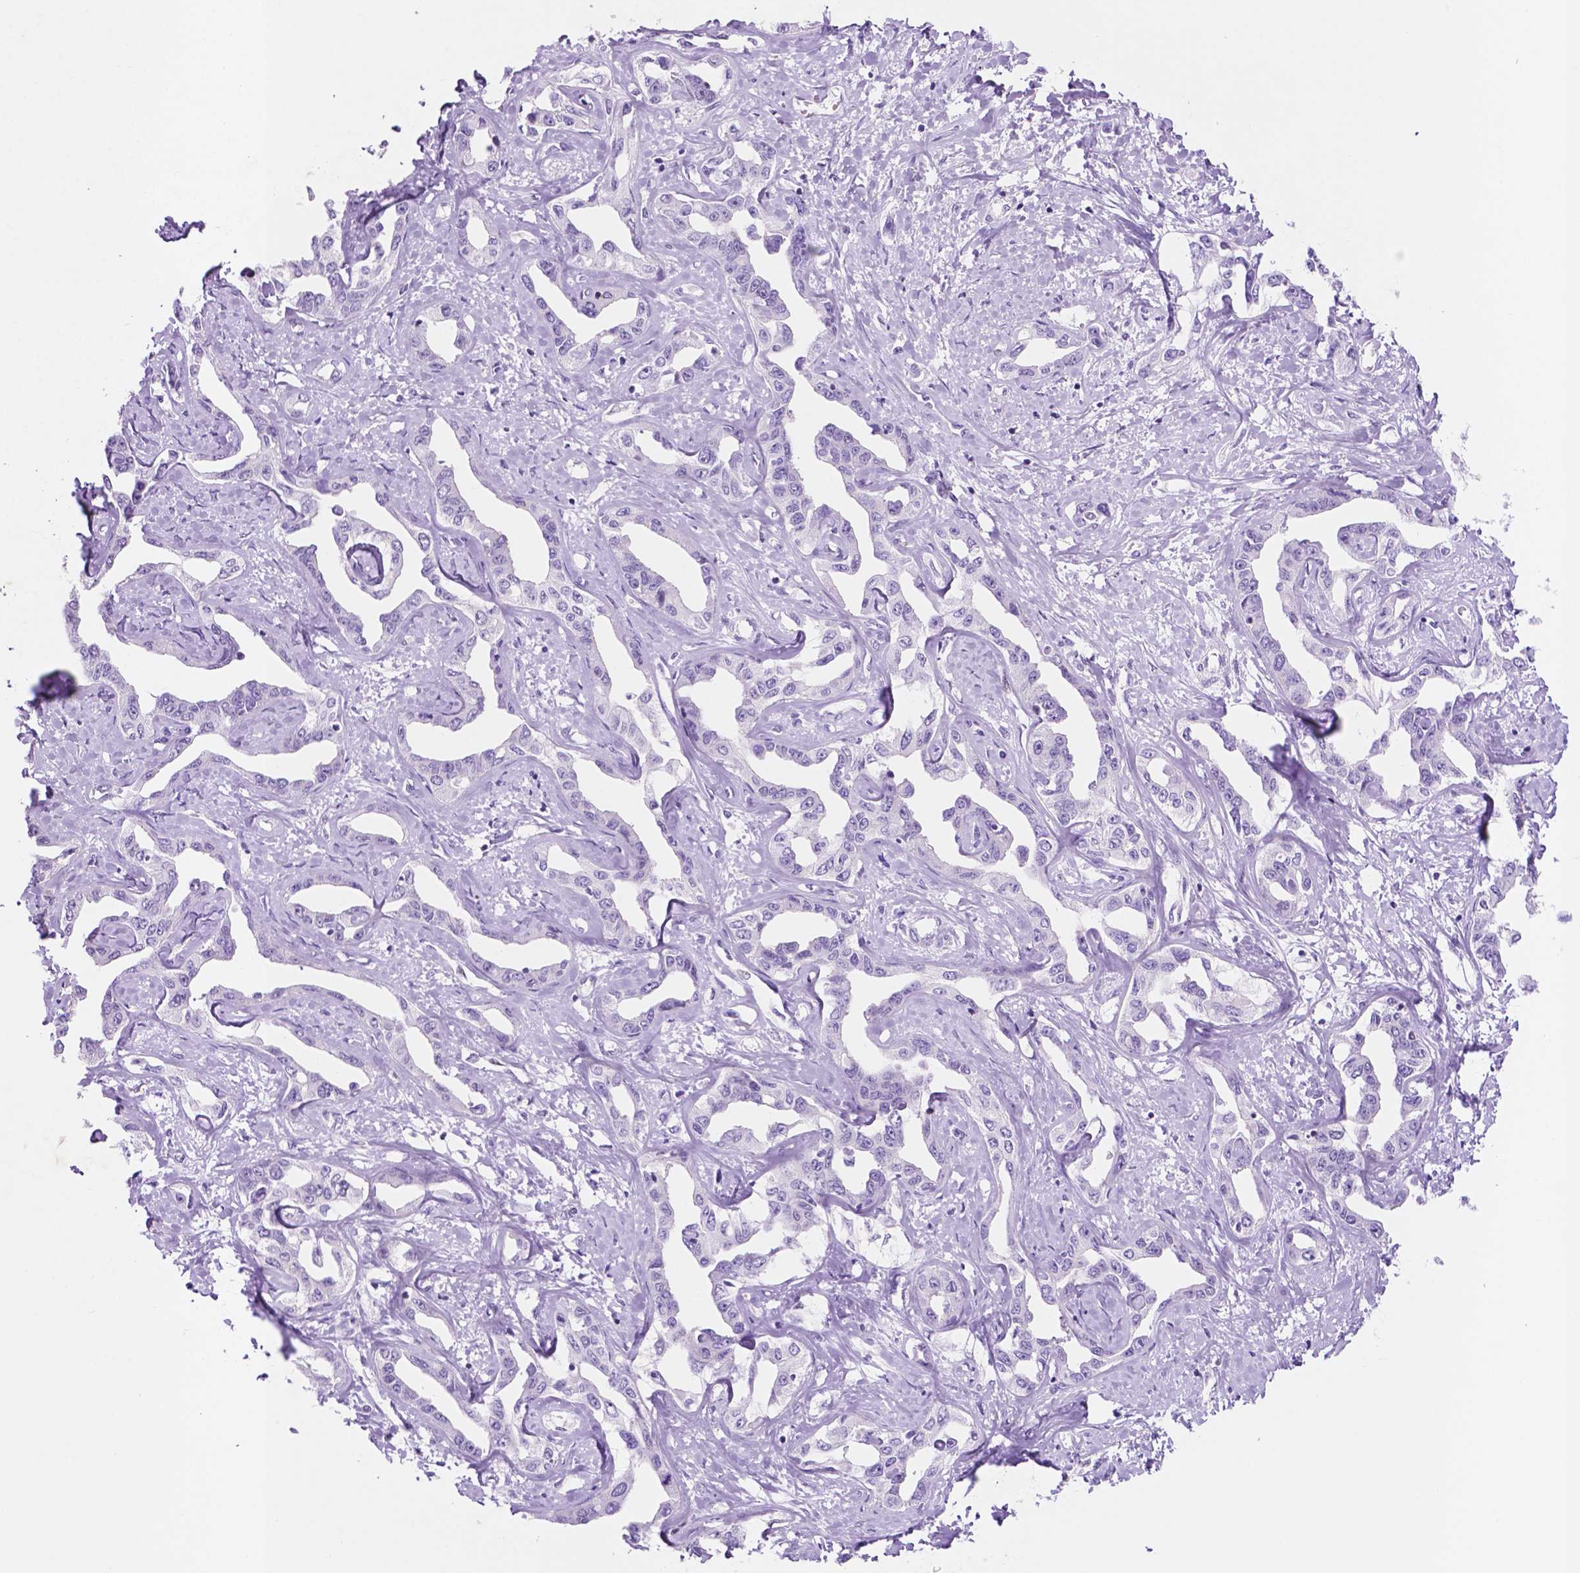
{"staining": {"intensity": "negative", "quantity": "none", "location": "none"}, "tissue": "liver cancer", "cell_type": "Tumor cells", "image_type": "cancer", "snomed": [{"axis": "morphology", "description": "Cholangiocarcinoma"}, {"axis": "topography", "description": "Liver"}], "caption": "Immunohistochemical staining of human cholangiocarcinoma (liver) exhibits no significant staining in tumor cells.", "gene": "ACY3", "patient": {"sex": "male", "age": 59}}